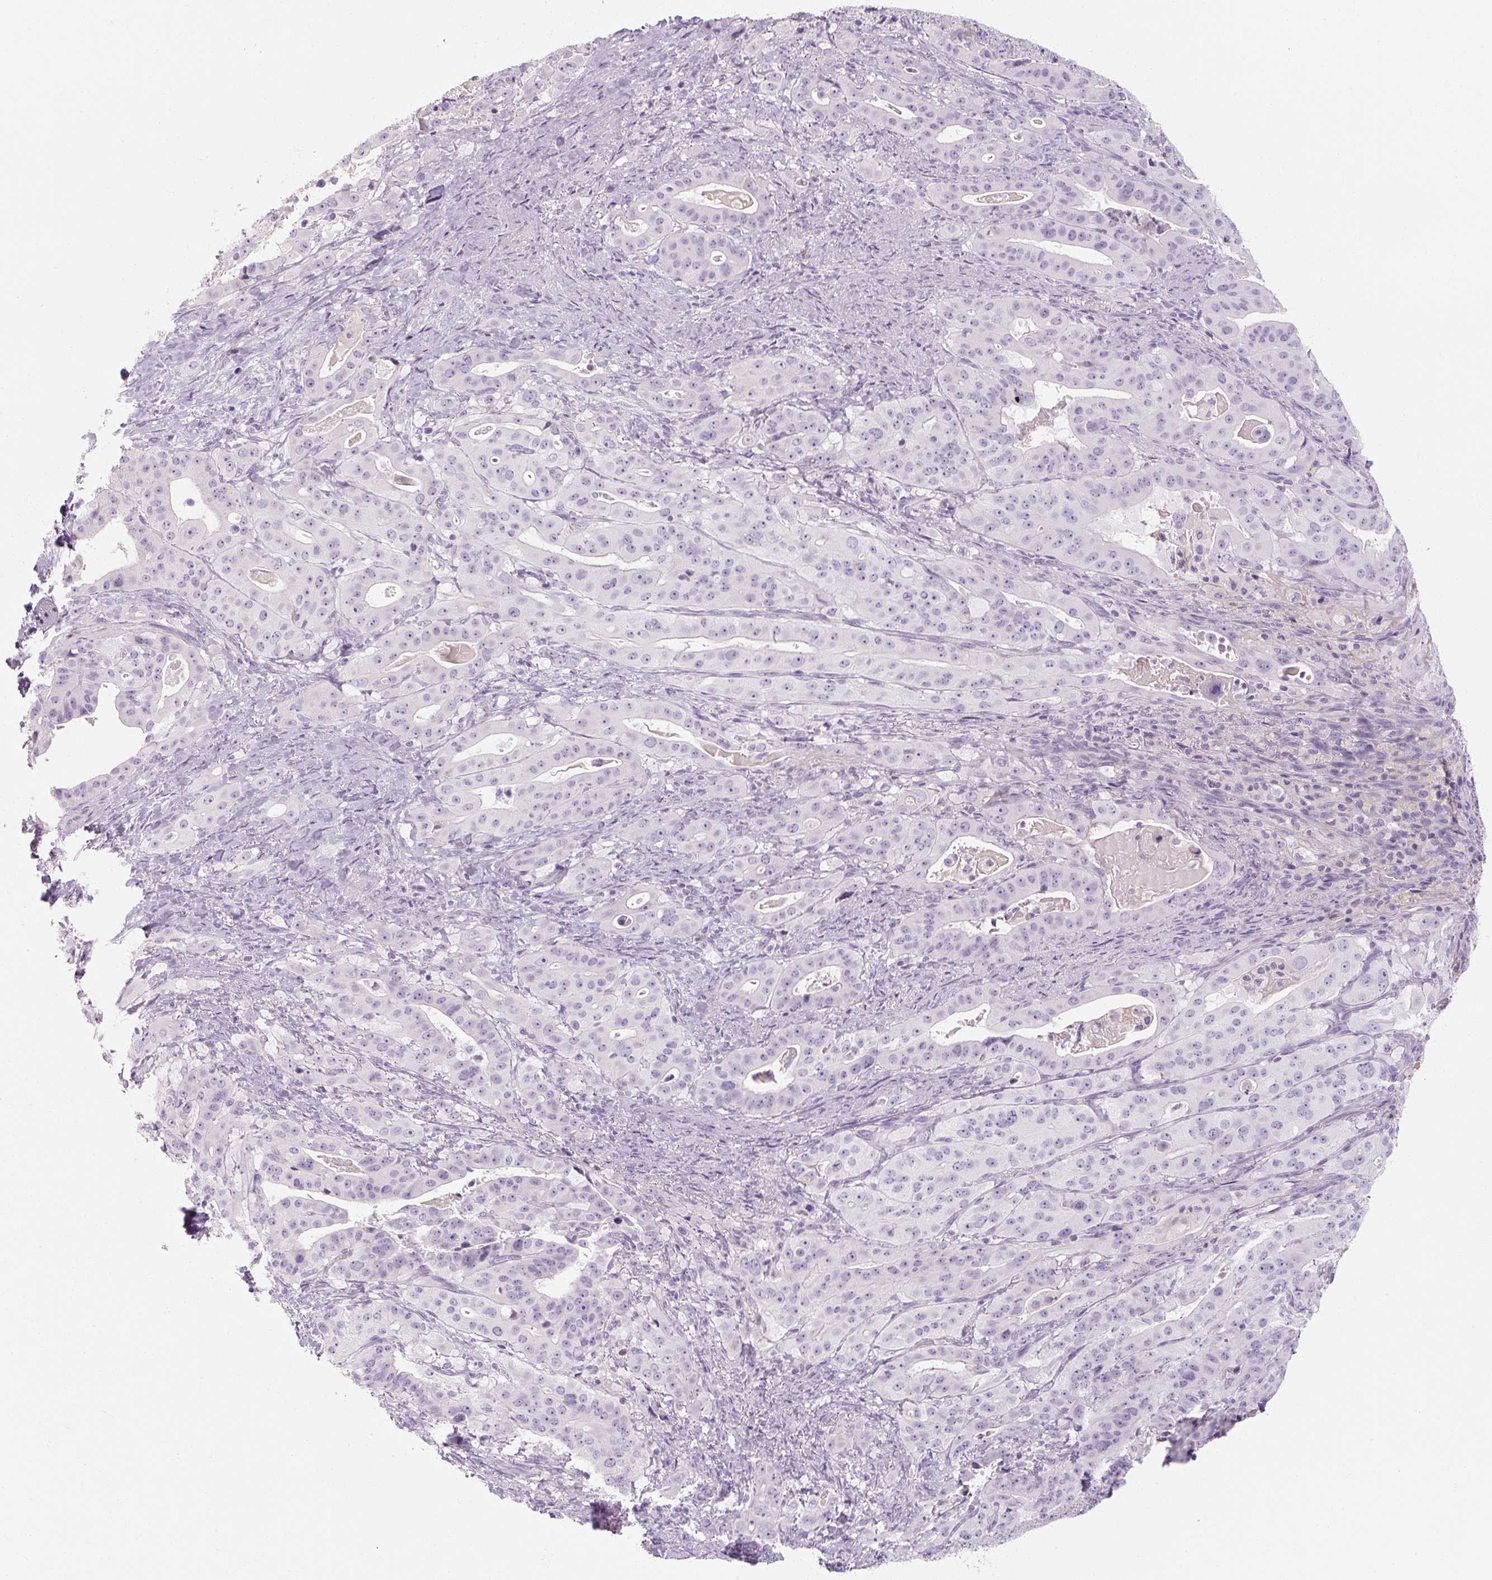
{"staining": {"intensity": "negative", "quantity": "none", "location": "none"}, "tissue": "stomach cancer", "cell_type": "Tumor cells", "image_type": "cancer", "snomed": [{"axis": "morphology", "description": "Adenocarcinoma, NOS"}, {"axis": "topography", "description": "Stomach"}], "caption": "Tumor cells show no significant protein positivity in stomach adenocarcinoma.", "gene": "NFE2L3", "patient": {"sex": "male", "age": 48}}